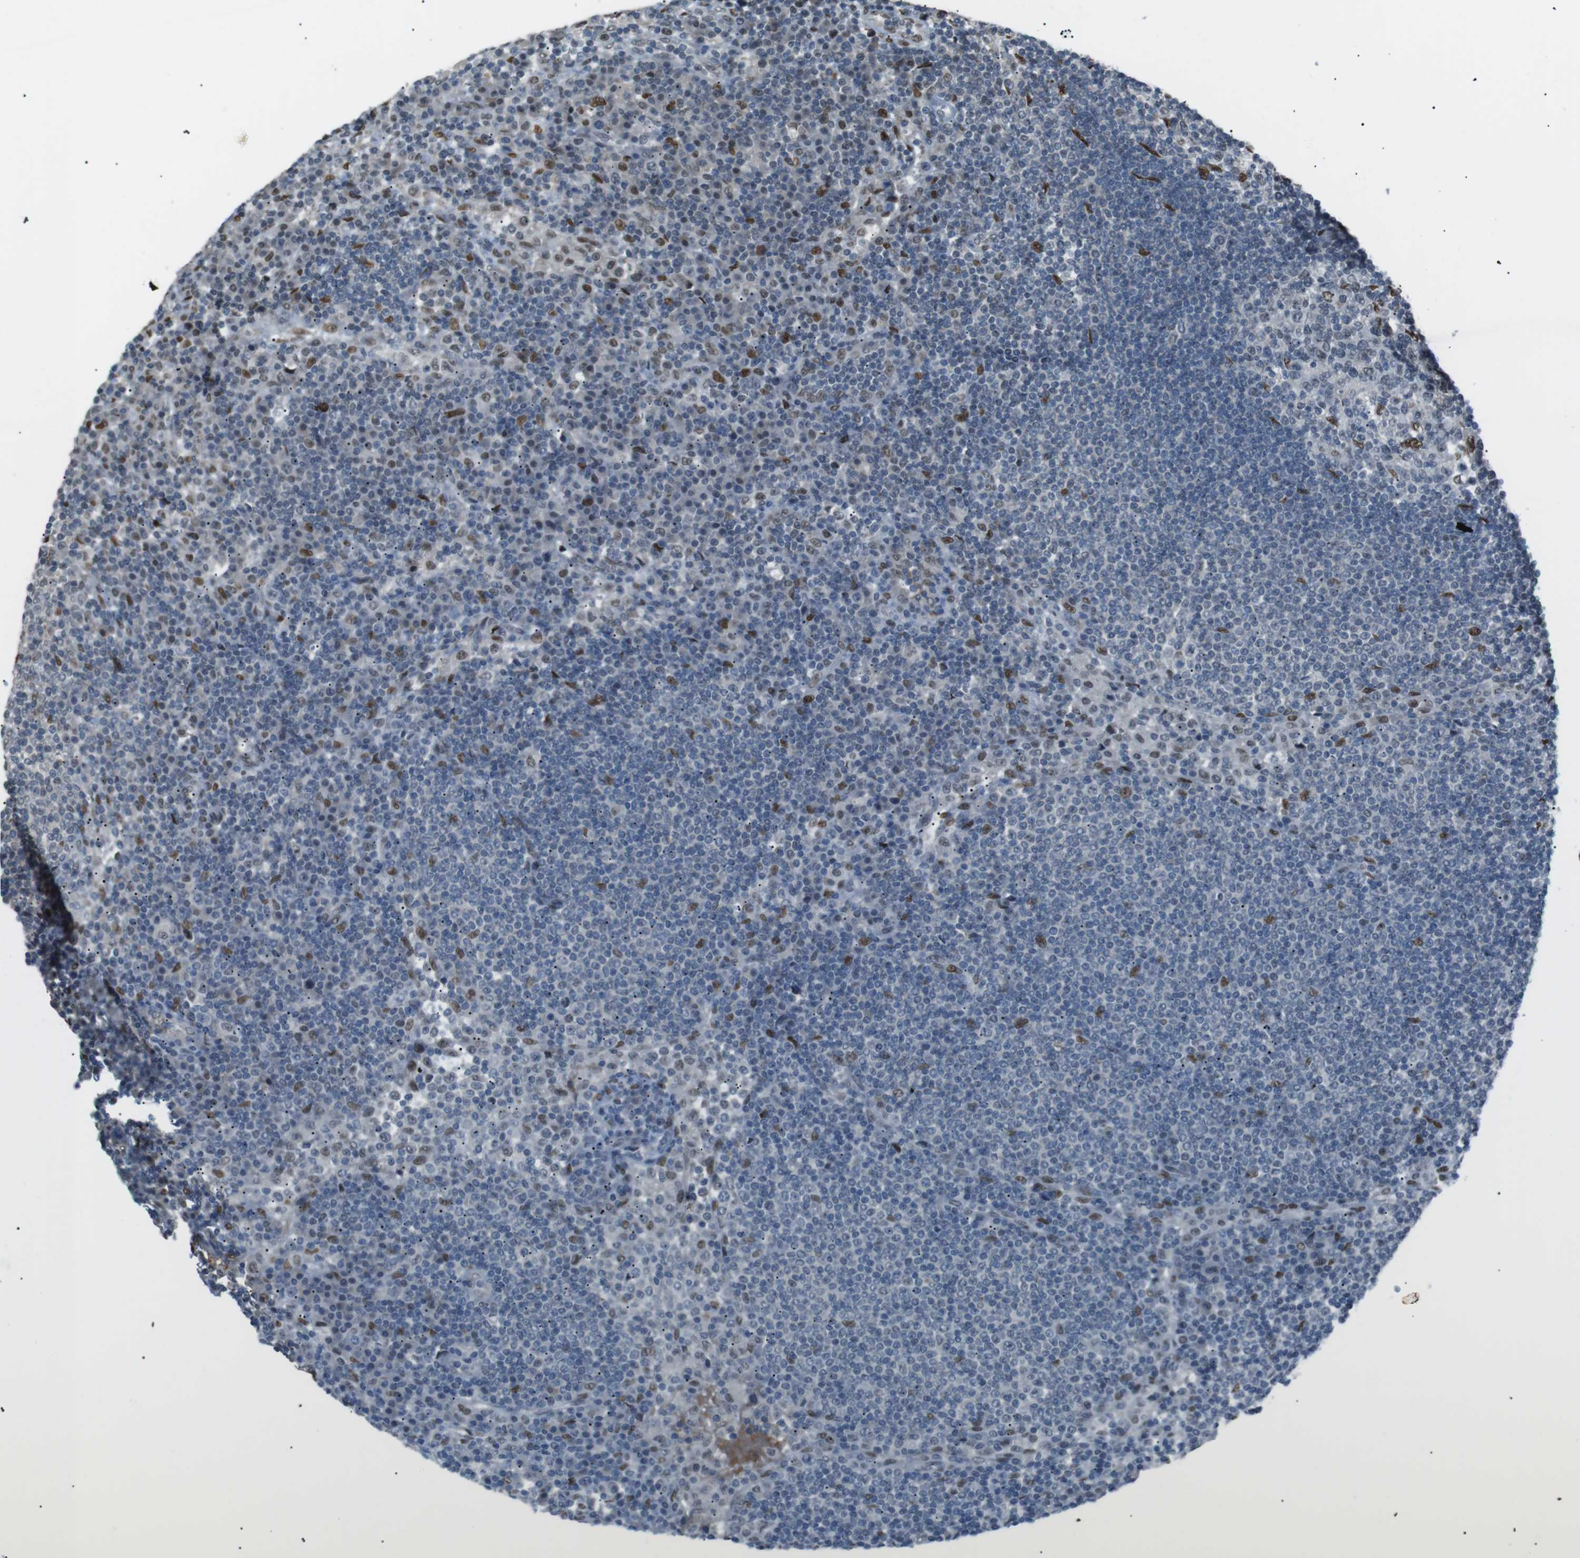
{"staining": {"intensity": "weak", "quantity": "<25%", "location": "nuclear"}, "tissue": "lymph node", "cell_type": "Germinal center cells", "image_type": "normal", "snomed": [{"axis": "morphology", "description": "Normal tissue, NOS"}, {"axis": "topography", "description": "Lymph node"}], "caption": "High magnification brightfield microscopy of normal lymph node stained with DAB (3,3'-diaminobenzidine) (brown) and counterstained with hematoxylin (blue): germinal center cells show no significant positivity.", "gene": "SRPK2", "patient": {"sex": "female", "age": 53}}